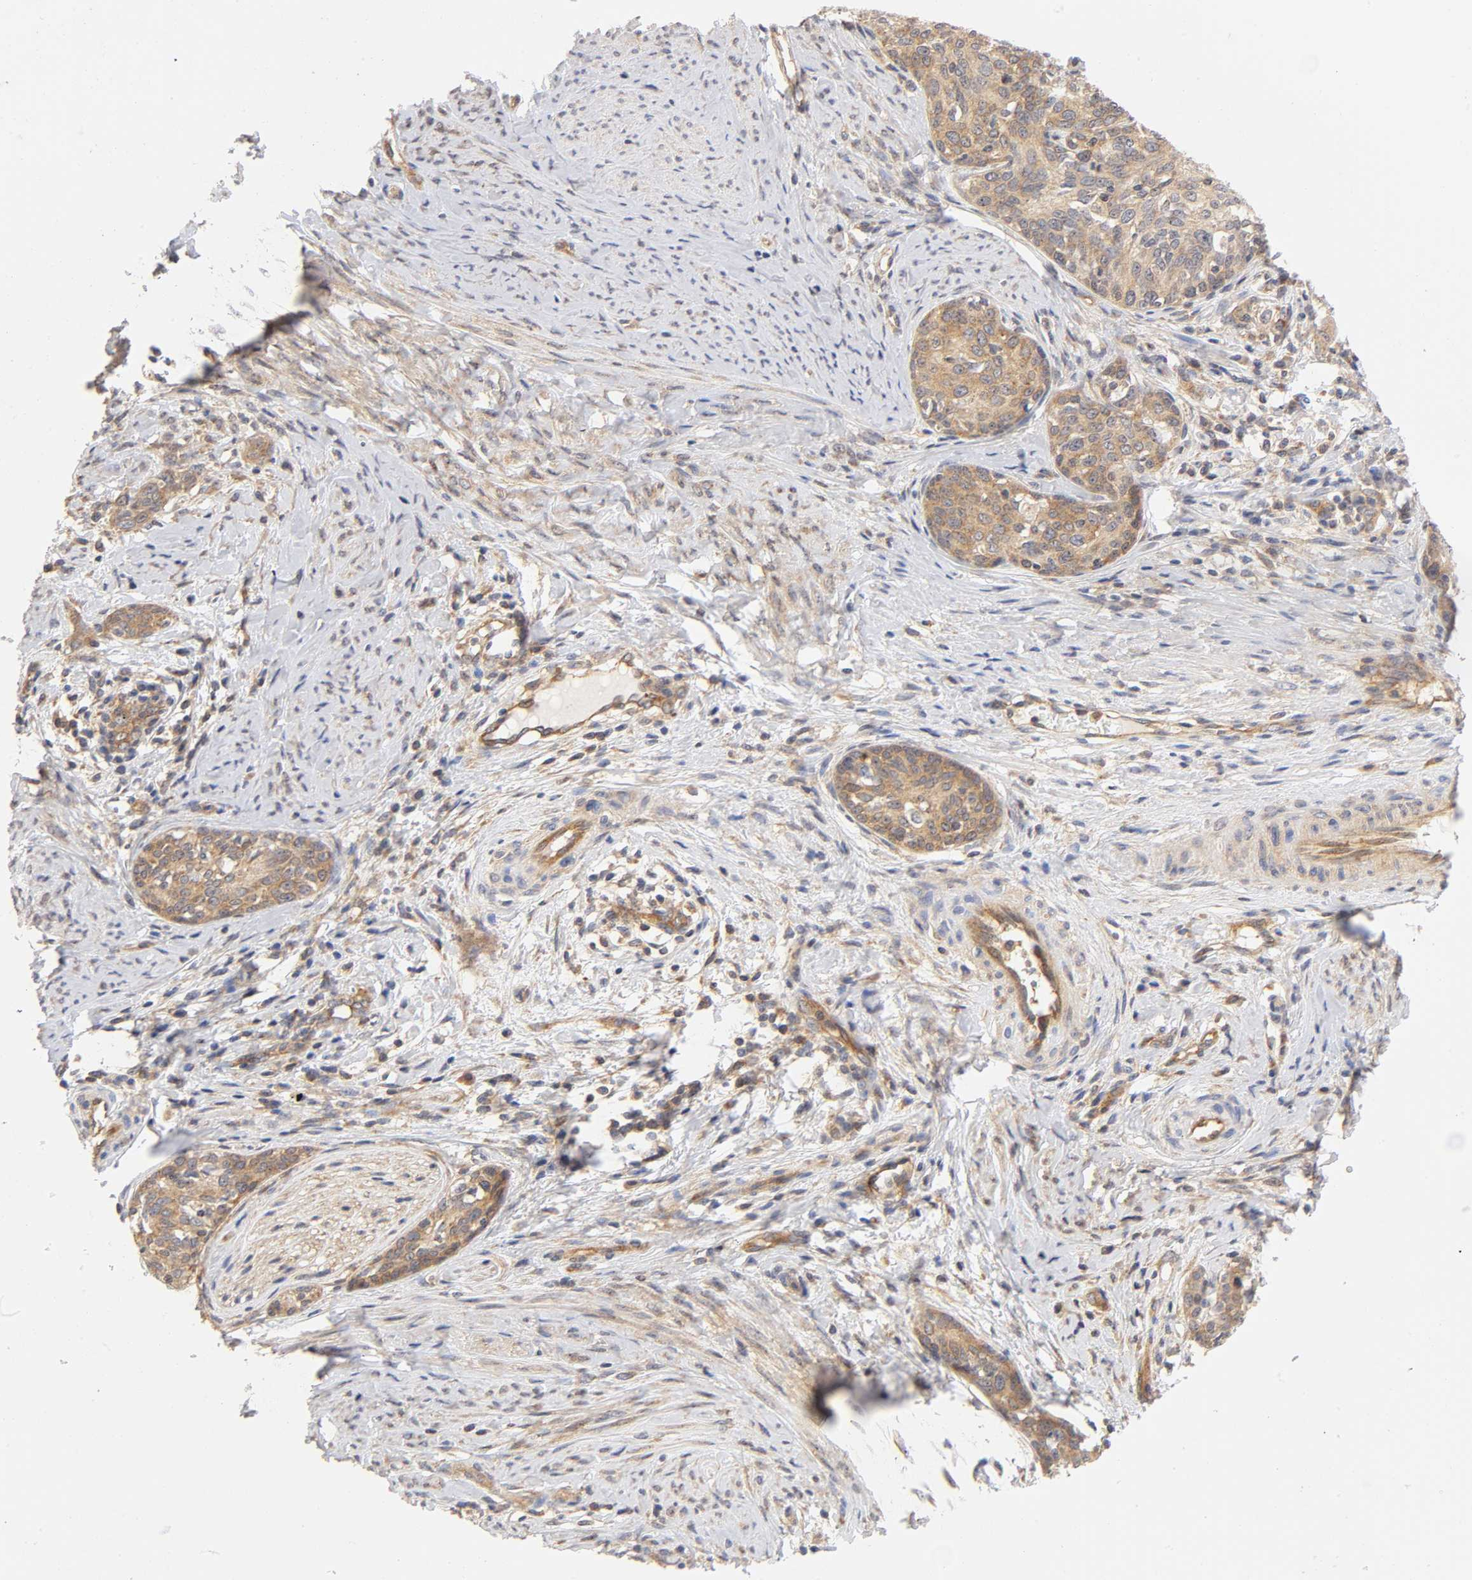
{"staining": {"intensity": "moderate", "quantity": ">75%", "location": "cytoplasmic/membranous"}, "tissue": "cervical cancer", "cell_type": "Tumor cells", "image_type": "cancer", "snomed": [{"axis": "morphology", "description": "Squamous cell carcinoma, NOS"}, {"axis": "morphology", "description": "Adenocarcinoma, NOS"}, {"axis": "topography", "description": "Cervix"}], "caption": "Moderate cytoplasmic/membranous expression for a protein is identified in about >75% of tumor cells of cervical squamous cell carcinoma using immunohistochemistry (IHC).", "gene": "PAFAH1B1", "patient": {"sex": "female", "age": 52}}